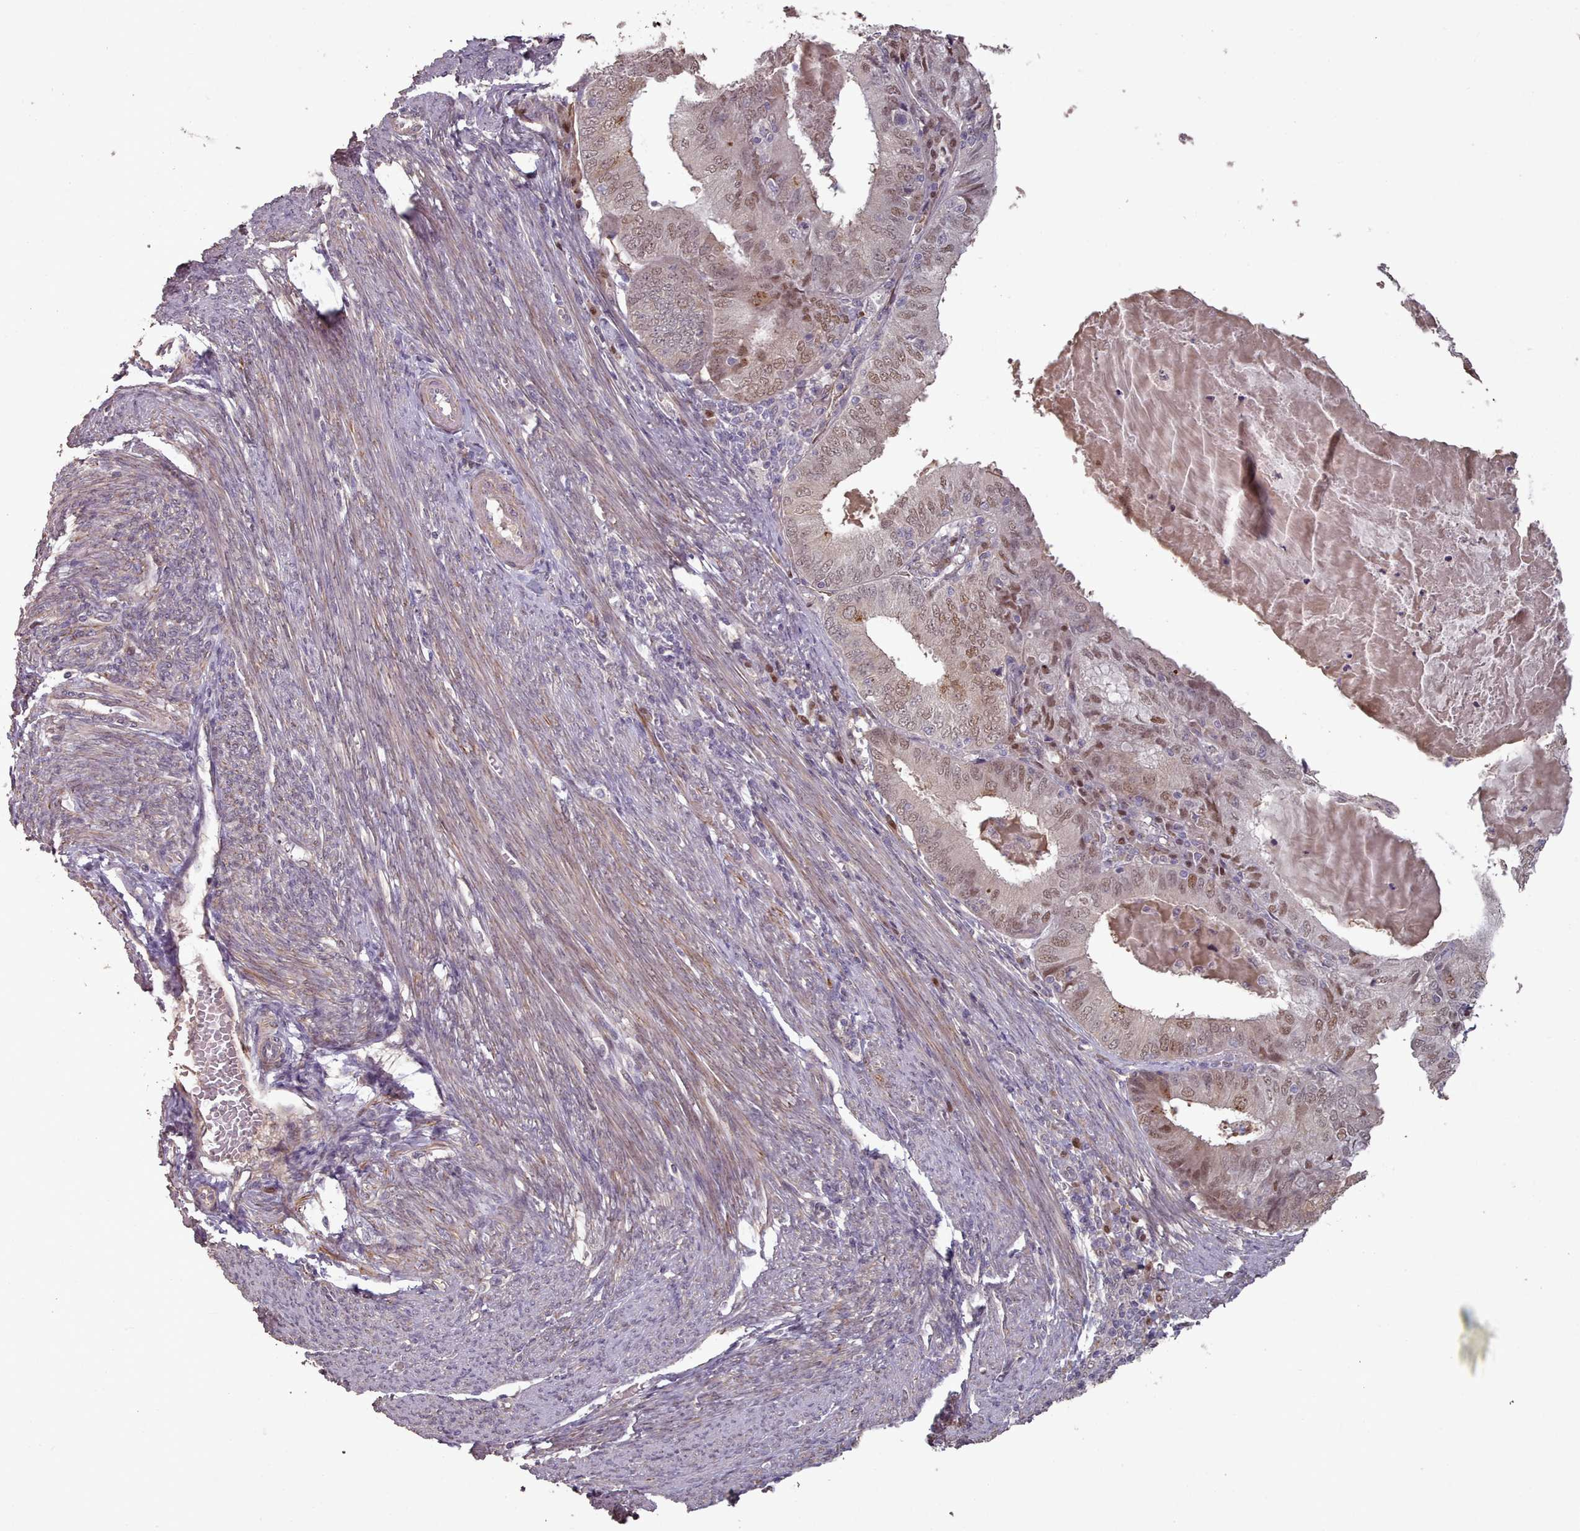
{"staining": {"intensity": "moderate", "quantity": "25%-75%", "location": "nuclear"}, "tissue": "endometrial cancer", "cell_type": "Tumor cells", "image_type": "cancer", "snomed": [{"axis": "morphology", "description": "Adenocarcinoma, NOS"}, {"axis": "topography", "description": "Endometrium"}], "caption": "An immunohistochemistry image of tumor tissue is shown. Protein staining in brown shows moderate nuclear positivity in adenocarcinoma (endometrial) within tumor cells. The staining was performed using DAB to visualize the protein expression in brown, while the nuclei were stained in blue with hematoxylin (Magnification: 20x).", "gene": "ERCC6L", "patient": {"sex": "female", "age": 57}}